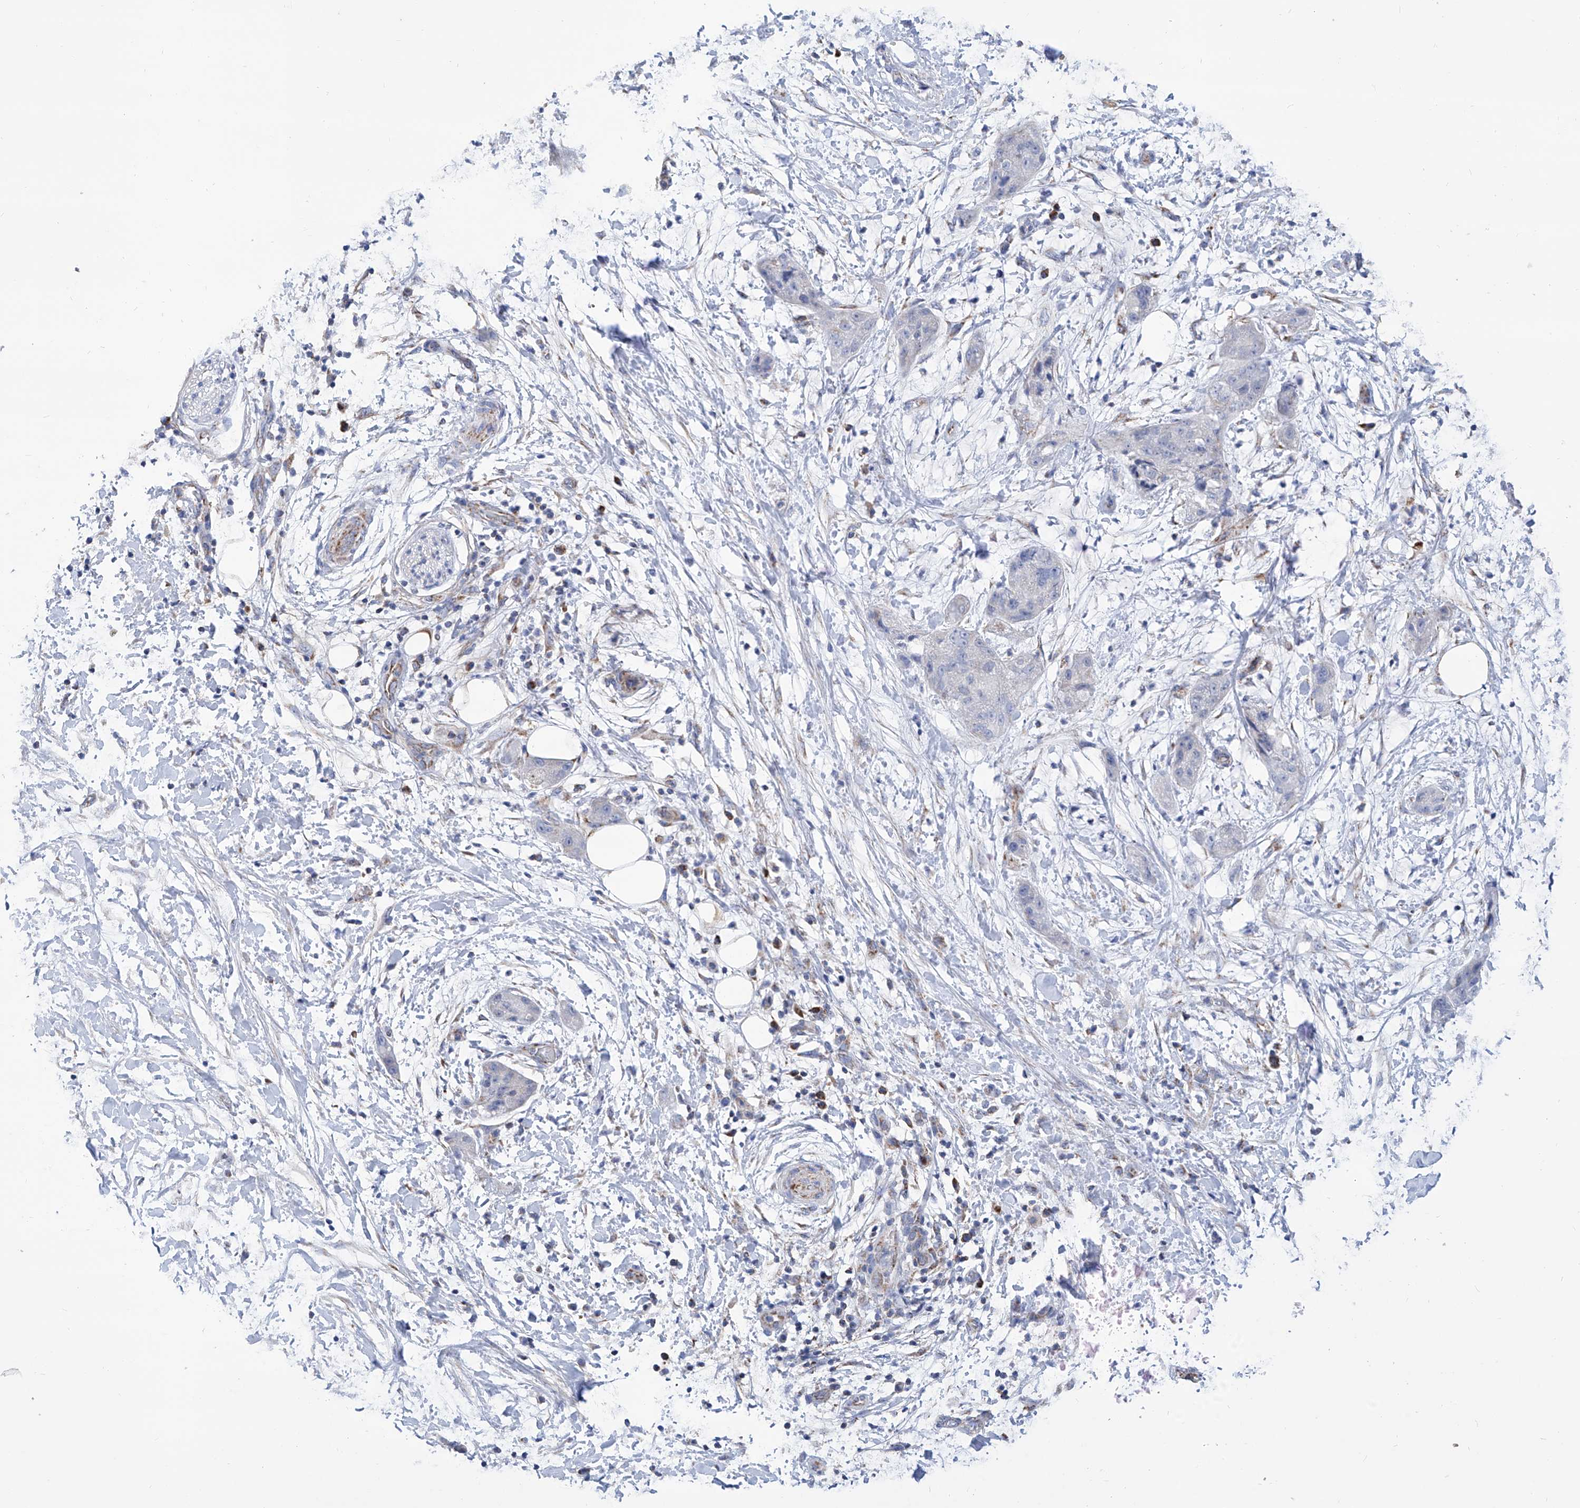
{"staining": {"intensity": "negative", "quantity": "none", "location": "none"}, "tissue": "pancreatic cancer", "cell_type": "Tumor cells", "image_type": "cancer", "snomed": [{"axis": "morphology", "description": "Adenocarcinoma, NOS"}, {"axis": "topography", "description": "Pancreas"}], "caption": "Tumor cells show no significant protein expression in pancreatic cancer (adenocarcinoma).", "gene": "SRBD1", "patient": {"sex": "female", "age": 78}}